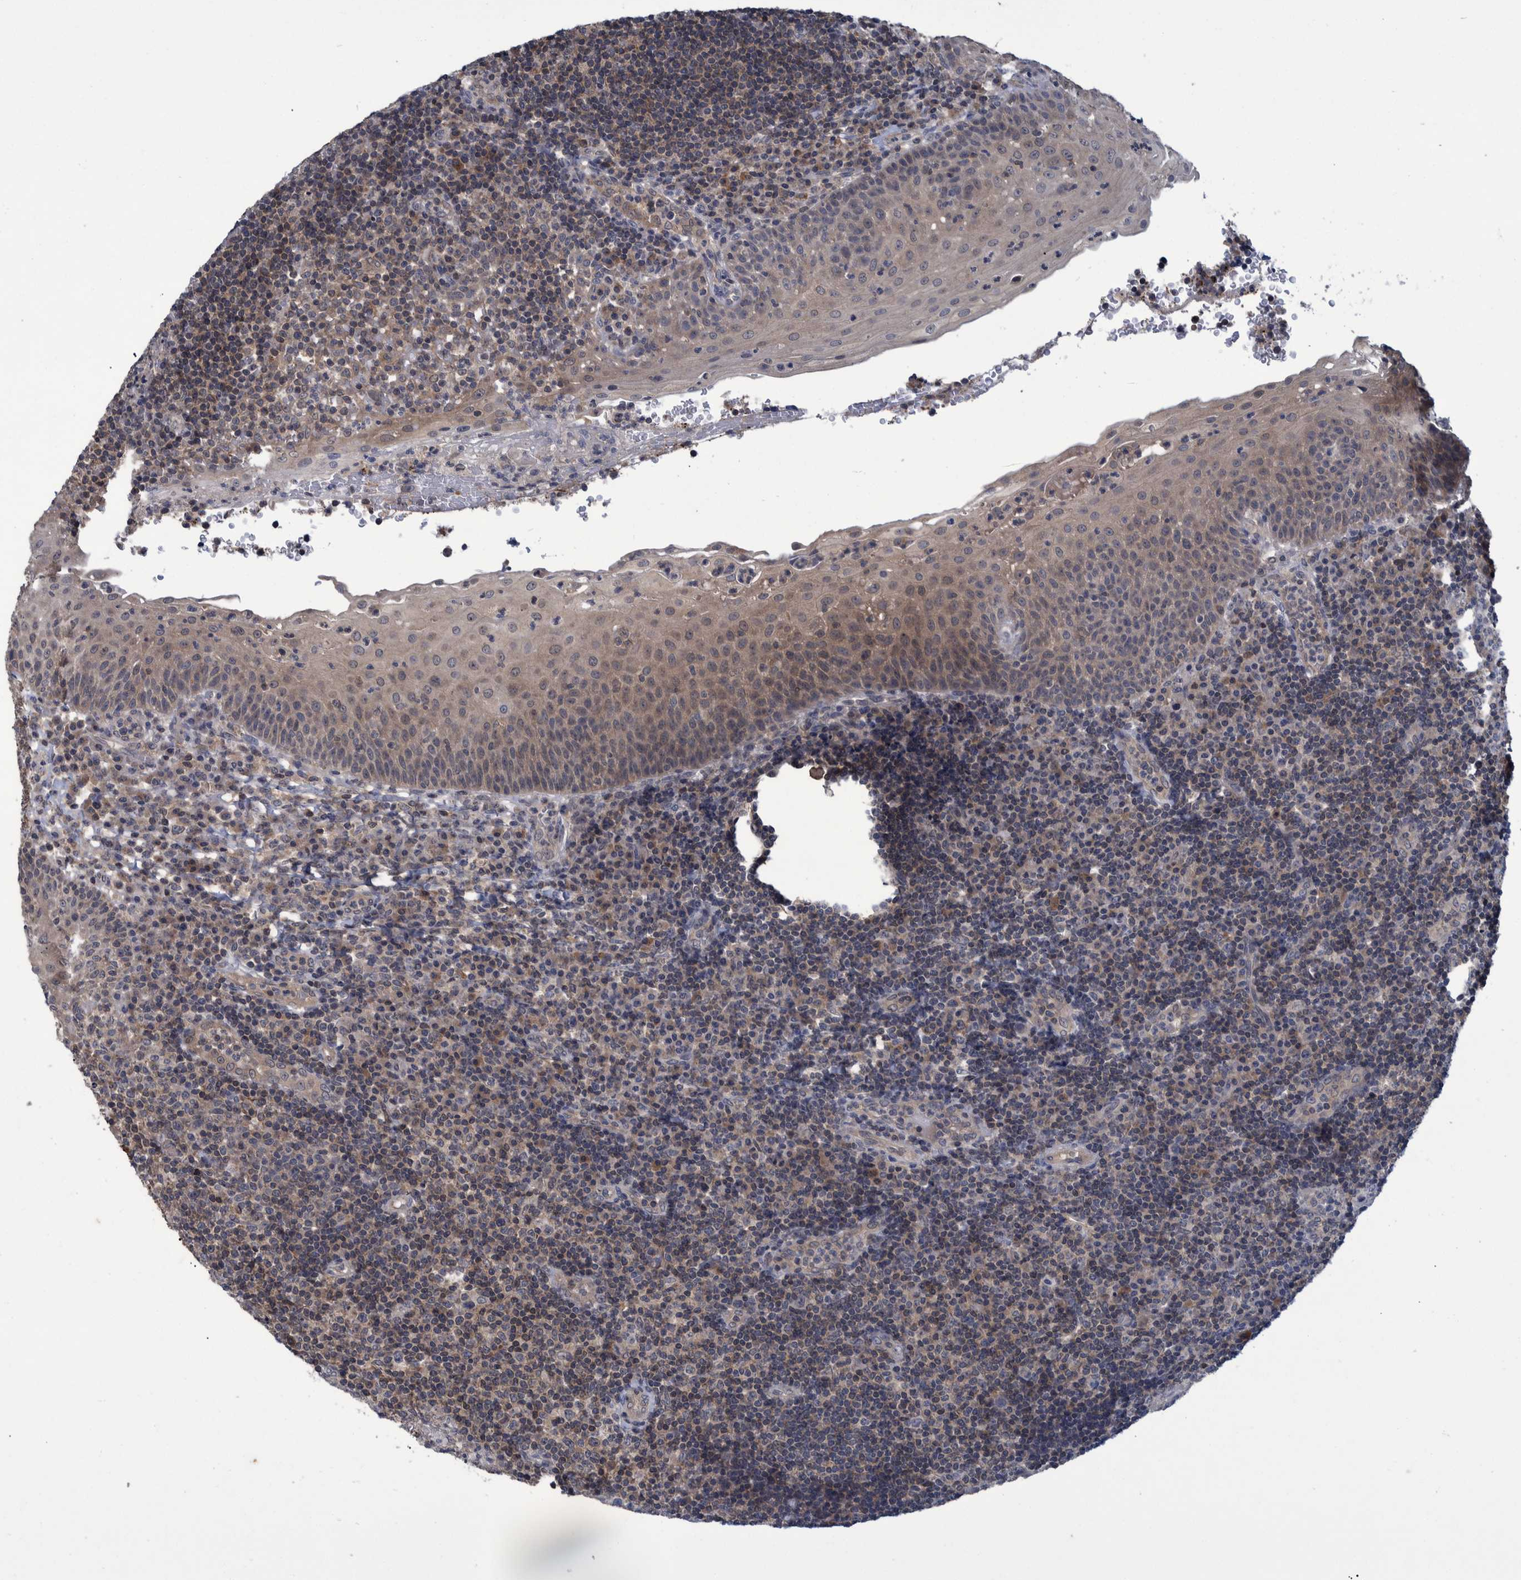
{"staining": {"intensity": "moderate", "quantity": "<25%", "location": "cytoplasmic/membranous"}, "tissue": "tonsil", "cell_type": "Germinal center cells", "image_type": "normal", "snomed": [{"axis": "morphology", "description": "Normal tissue, NOS"}, {"axis": "topography", "description": "Tonsil"}], "caption": "This is a micrograph of immunohistochemistry staining of normal tonsil, which shows moderate expression in the cytoplasmic/membranous of germinal center cells.", "gene": "PCYT2", "patient": {"sex": "female", "age": 40}}